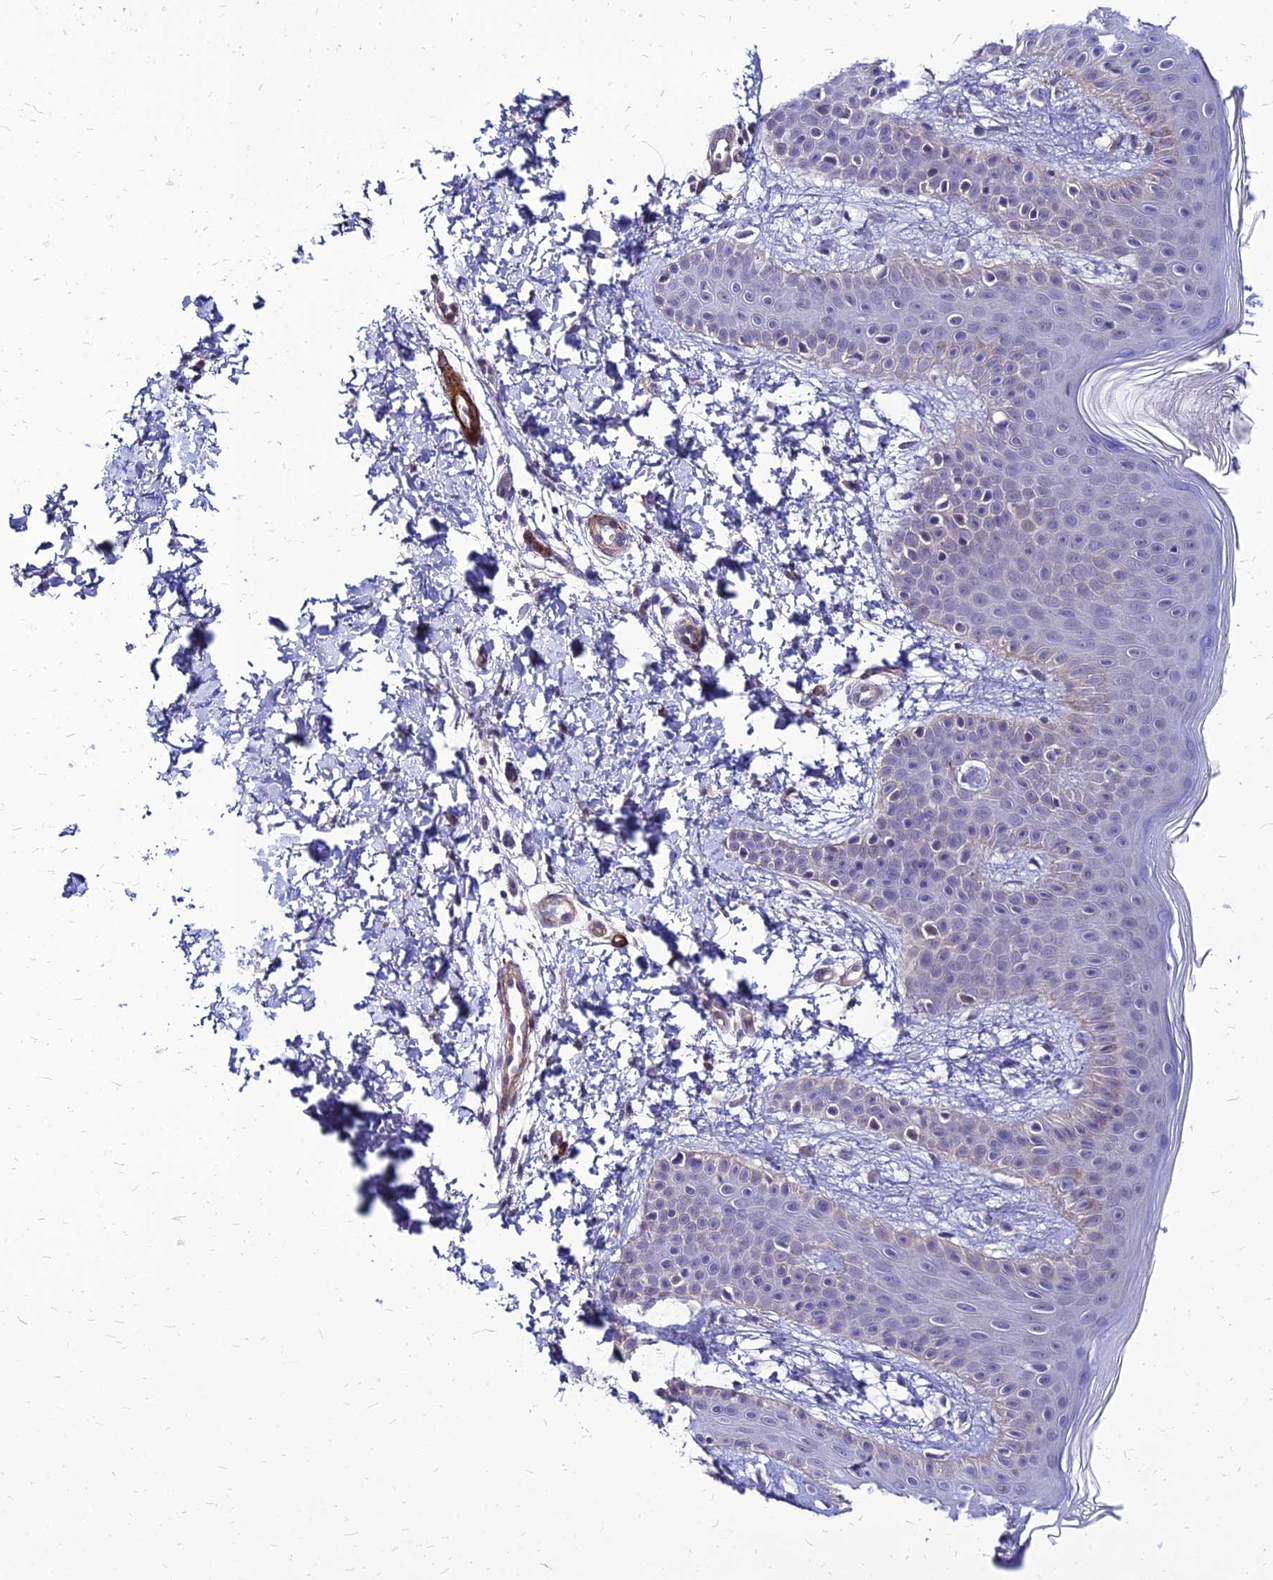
{"staining": {"intensity": "negative", "quantity": "none", "location": "none"}, "tissue": "skin", "cell_type": "Fibroblasts", "image_type": "normal", "snomed": [{"axis": "morphology", "description": "Normal tissue, NOS"}, {"axis": "topography", "description": "Skin"}], "caption": "Immunohistochemistry (IHC) photomicrograph of benign human skin stained for a protein (brown), which shows no staining in fibroblasts.", "gene": "YEATS2", "patient": {"sex": "male", "age": 36}}